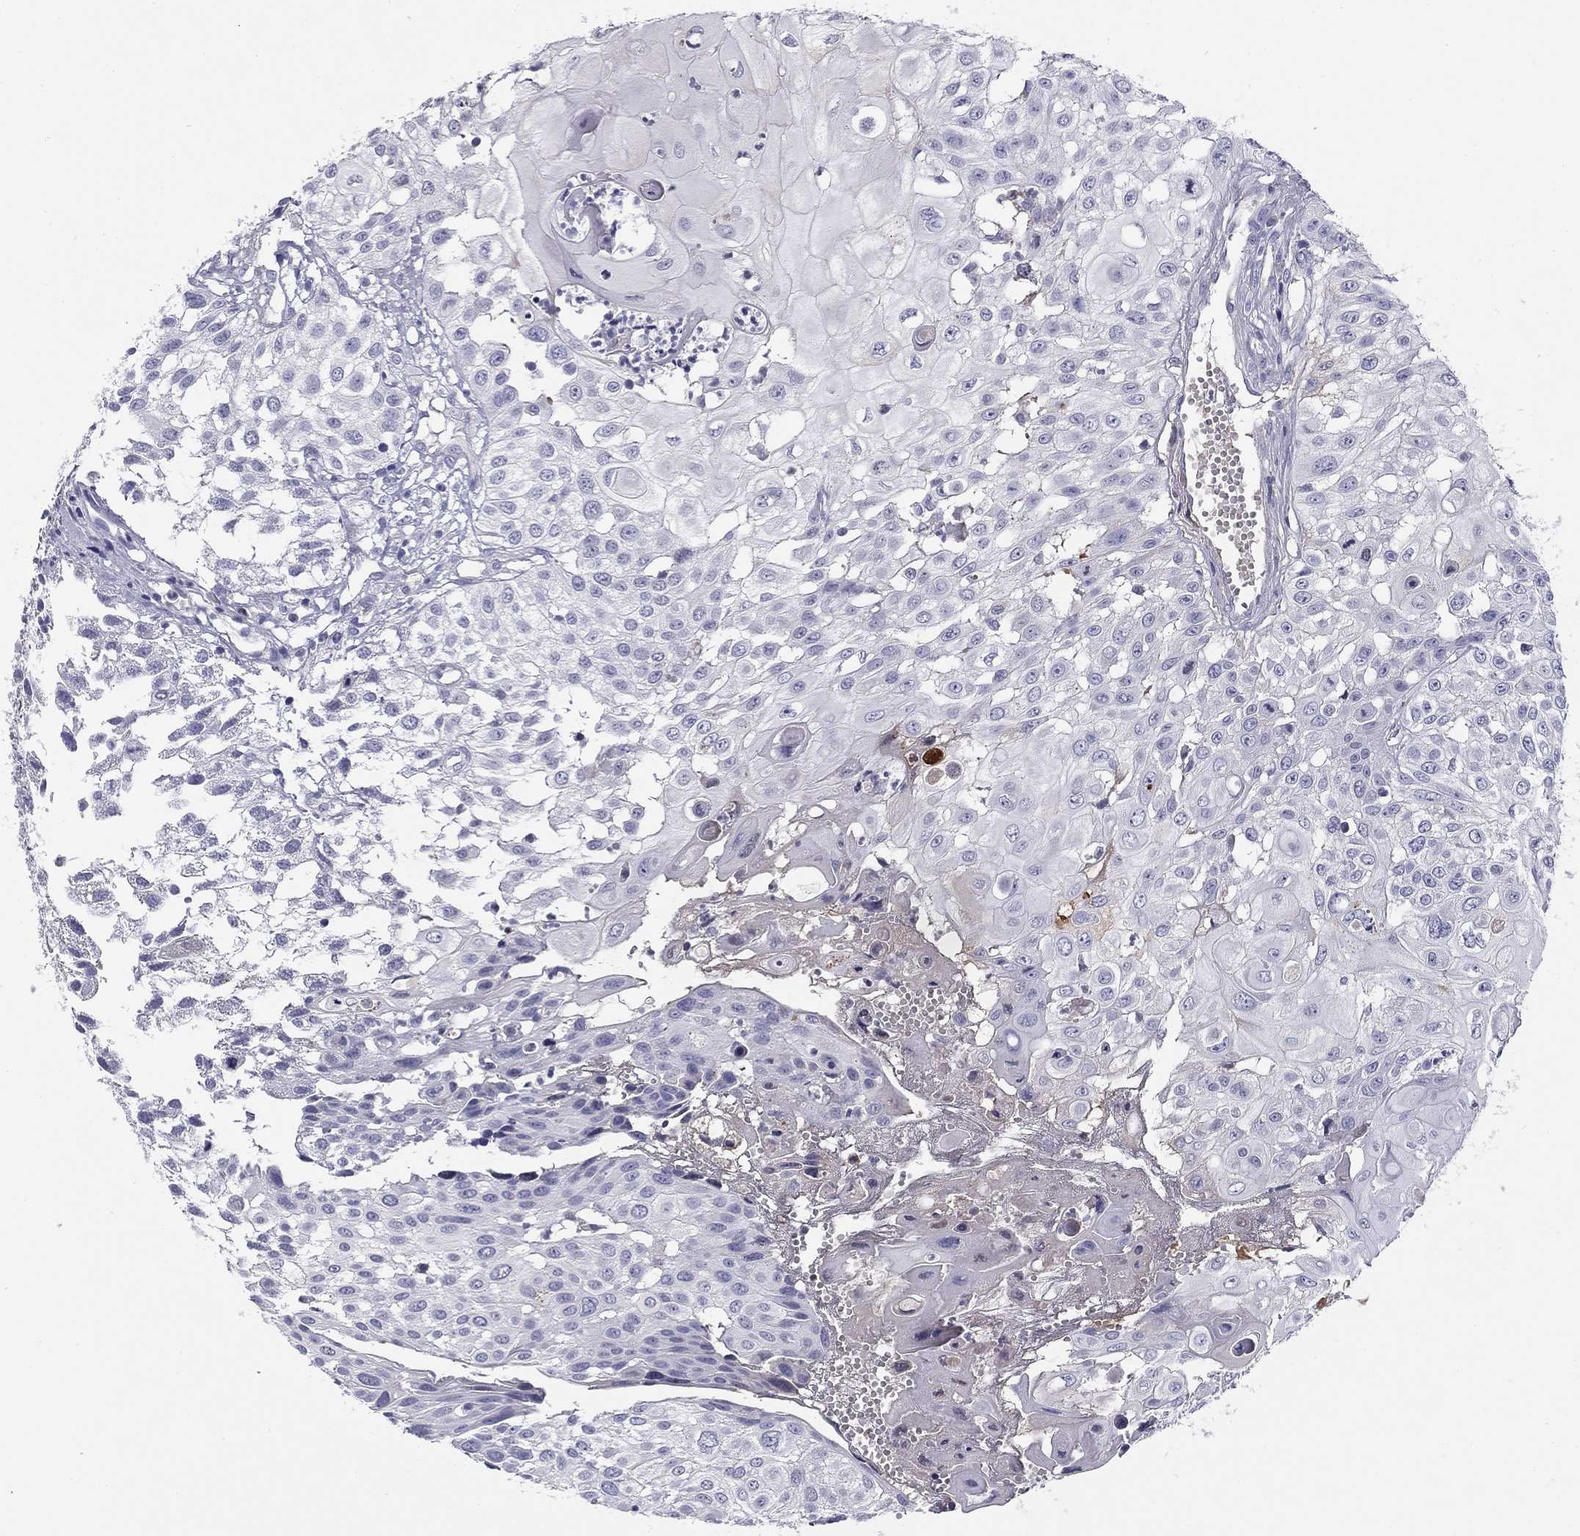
{"staining": {"intensity": "negative", "quantity": "none", "location": "none"}, "tissue": "urothelial cancer", "cell_type": "Tumor cells", "image_type": "cancer", "snomed": [{"axis": "morphology", "description": "Urothelial carcinoma, High grade"}, {"axis": "topography", "description": "Urinary bladder"}], "caption": "IHC of human urothelial carcinoma (high-grade) demonstrates no staining in tumor cells.", "gene": "CPLX4", "patient": {"sex": "female", "age": 79}}